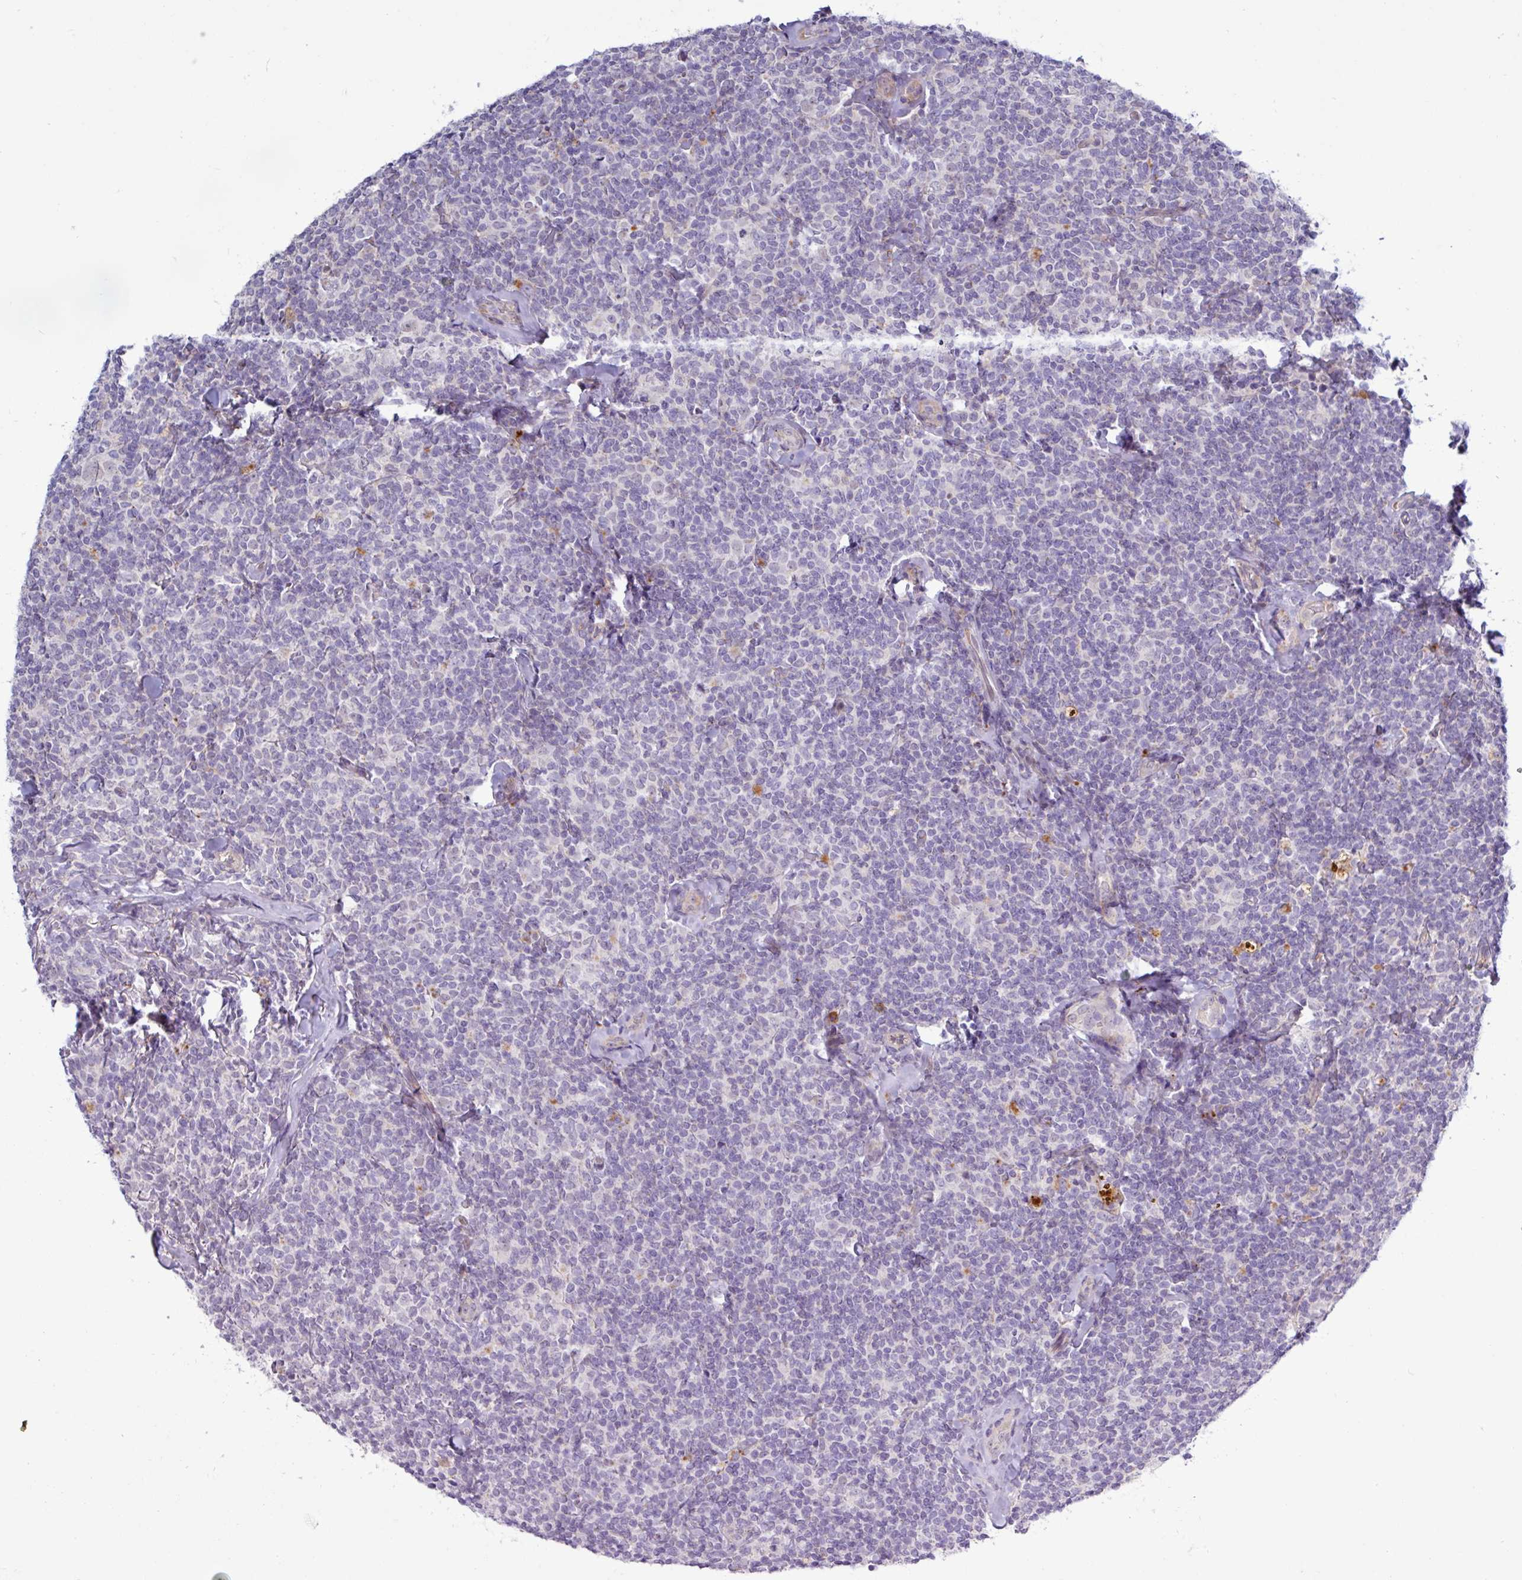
{"staining": {"intensity": "negative", "quantity": "none", "location": "none"}, "tissue": "lymphoma", "cell_type": "Tumor cells", "image_type": "cancer", "snomed": [{"axis": "morphology", "description": "Malignant lymphoma, non-Hodgkin's type, Low grade"}, {"axis": "topography", "description": "Lymph node"}], "caption": "Tumor cells are negative for protein expression in human lymphoma. (DAB immunohistochemistry (IHC) visualized using brightfield microscopy, high magnification).", "gene": "AMIGO2", "patient": {"sex": "female", "age": 56}}